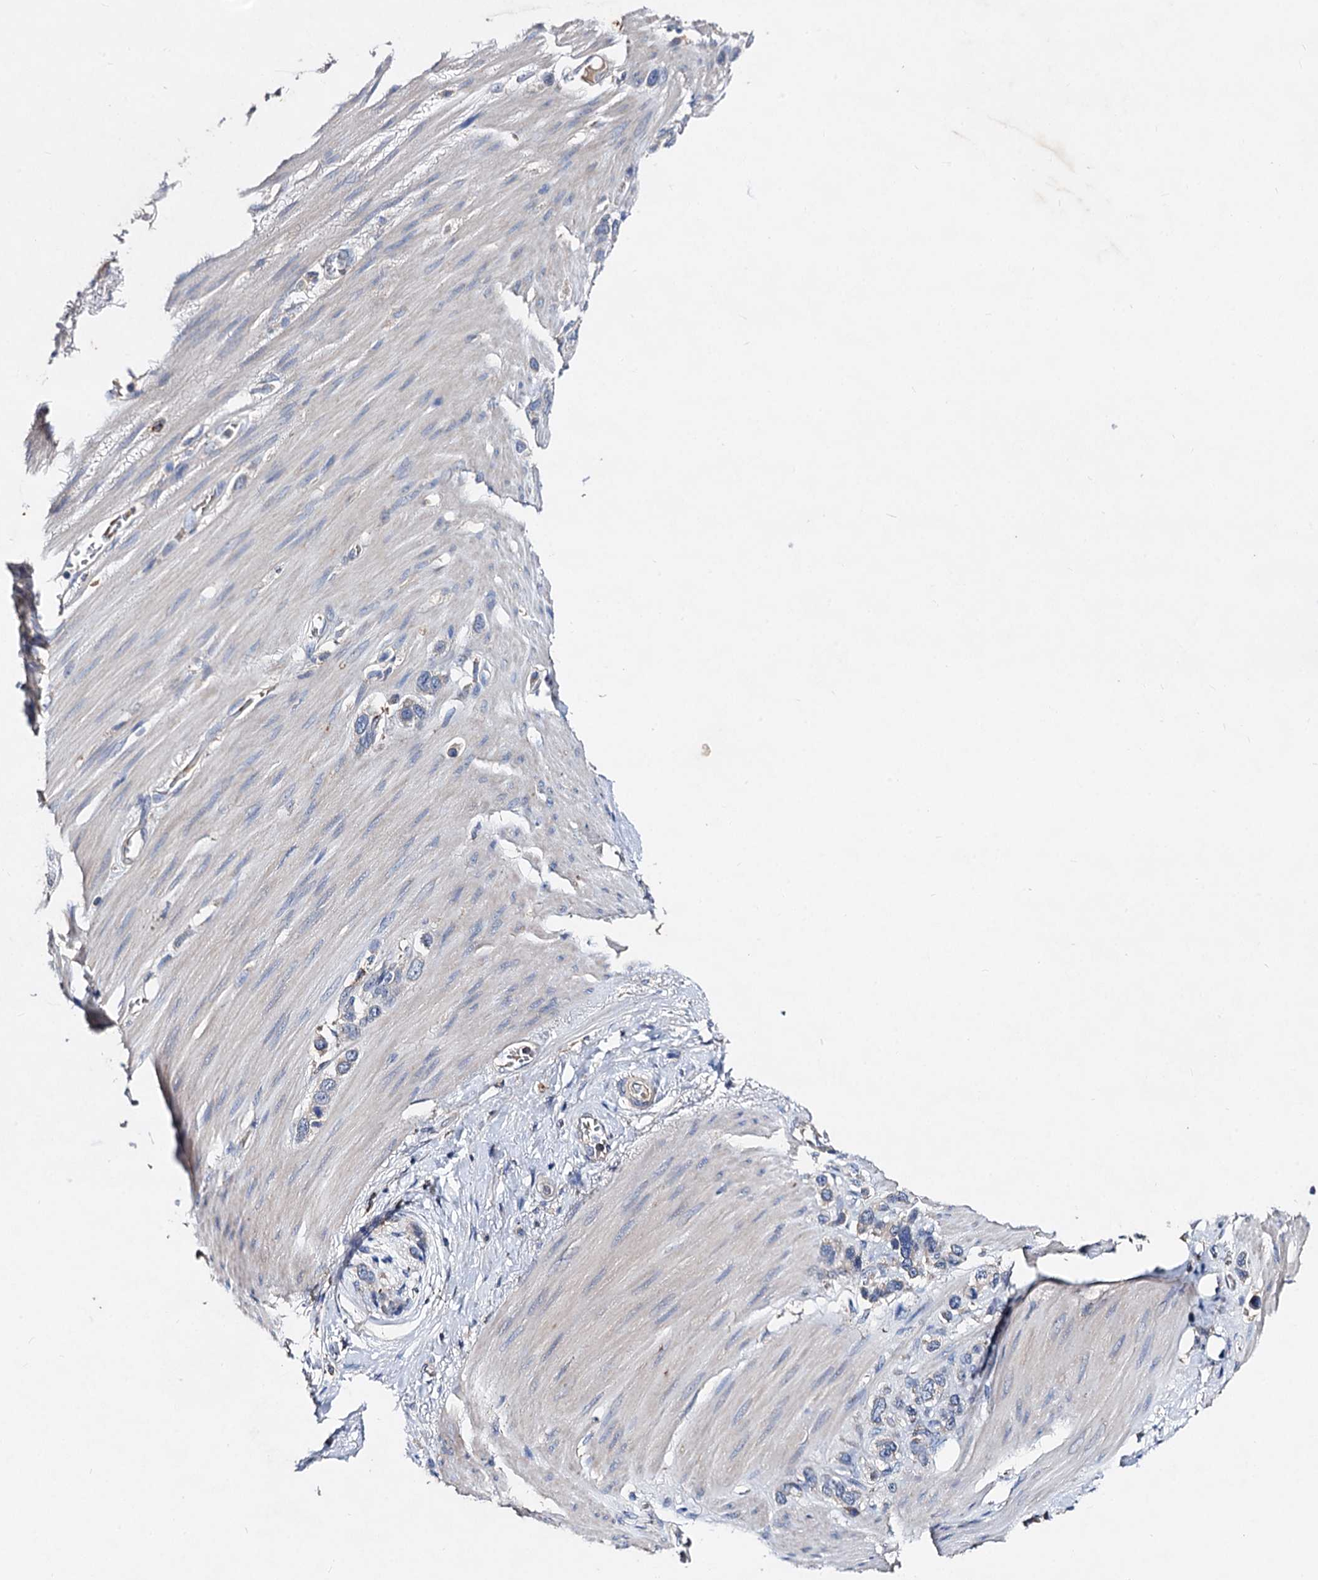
{"staining": {"intensity": "negative", "quantity": "none", "location": "none"}, "tissue": "stomach cancer", "cell_type": "Tumor cells", "image_type": "cancer", "snomed": [{"axis": "morphology", "description": "Adenocarcinoma, NOS"}, {"axis": "morphology", "description": "Adenocarcinoma, High grade"}, {"axis": "topography", "description": "Stomach, upper"}, {"axis": "topography", "description": "Stomach, lower"}], "caption": "Adenocarcinoma (stomach) stained for a protein using immunohistochemistry (IHC) reveals no expression tumor cells.", "gene": "HVCN1", "patient": {"sex": "female", "age": 65}}